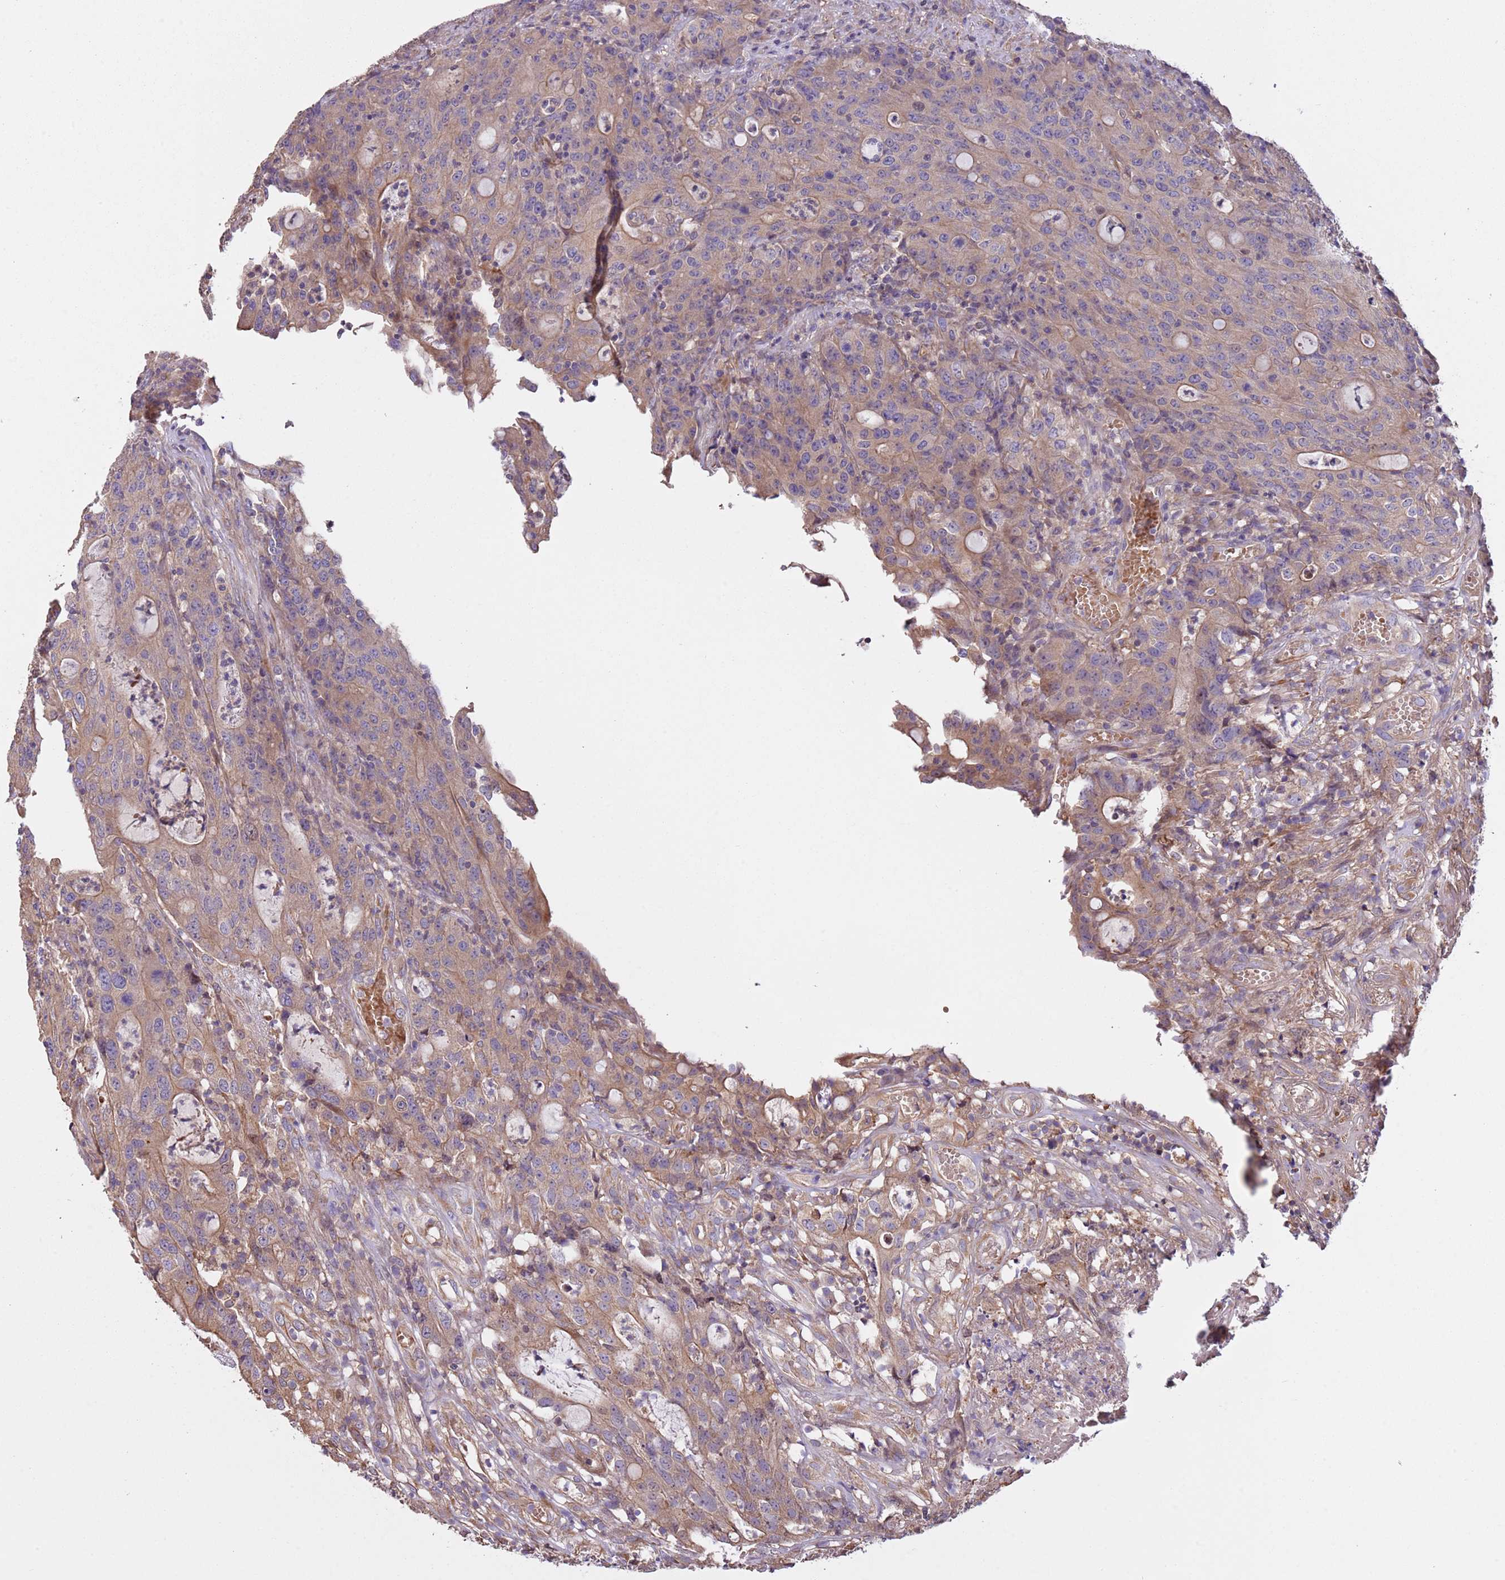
{"staining": {"intensity": "weak", "quantity": "25%-75%", "location": "cytoplasmic/membranous"}, "tissue": "colorectal cancer", "cell_type": "Tumor cells", "image_type": "cancer", "snomed": [{"axis": "morphology", "description": "Adenocarcinoma, NOS"}, {"axis": "topography", "description": "Colon"}], "caption": "Adenocarcinoma (colorectal) stained for a protein displays weak cytoplasmic/membranous positivity in tumor cells.", "gene": "FAM89B", "patient": {"sex": "male", "age": 83}}